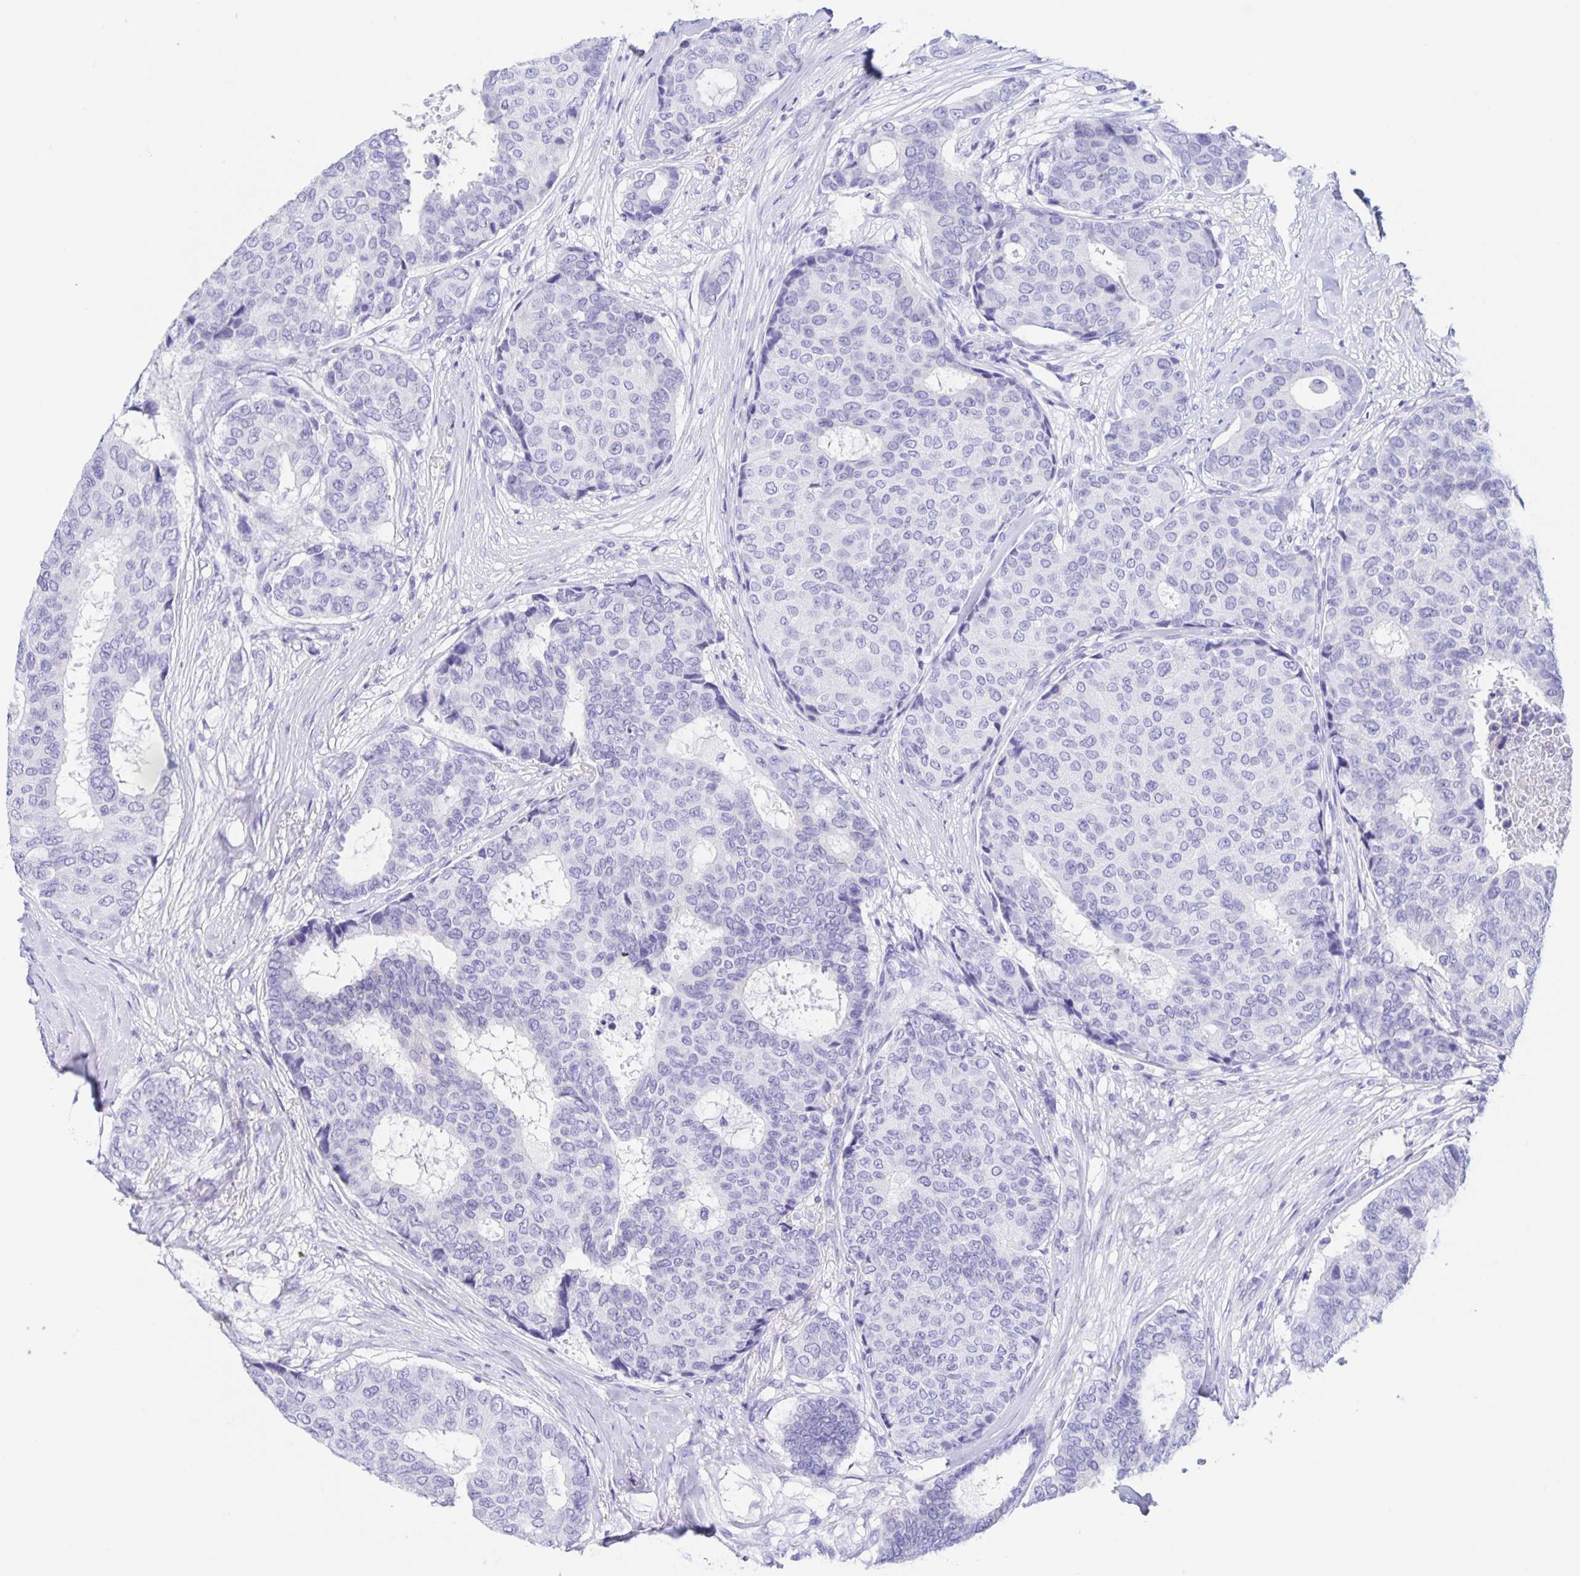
{"staining": {"intensity": "negative", "quantity": "none", "location": "none"}, "tissue": "breast cancer", "cell_type": "Tumor cells", "image_type": "cancer", "snomed": [{"axis": "morphology", "description": "Duct carcinoma"}, {"axis": "topography", "description": "Breast"}], "caption": "Immunohistochemical staining of human infiltrating ductal carcinoma (breast) shows no significant expression in tumor cells. Nuclei are stained in blue.", "gene": "DMBT1", "patient": {"sex": "female", "age": 75}}